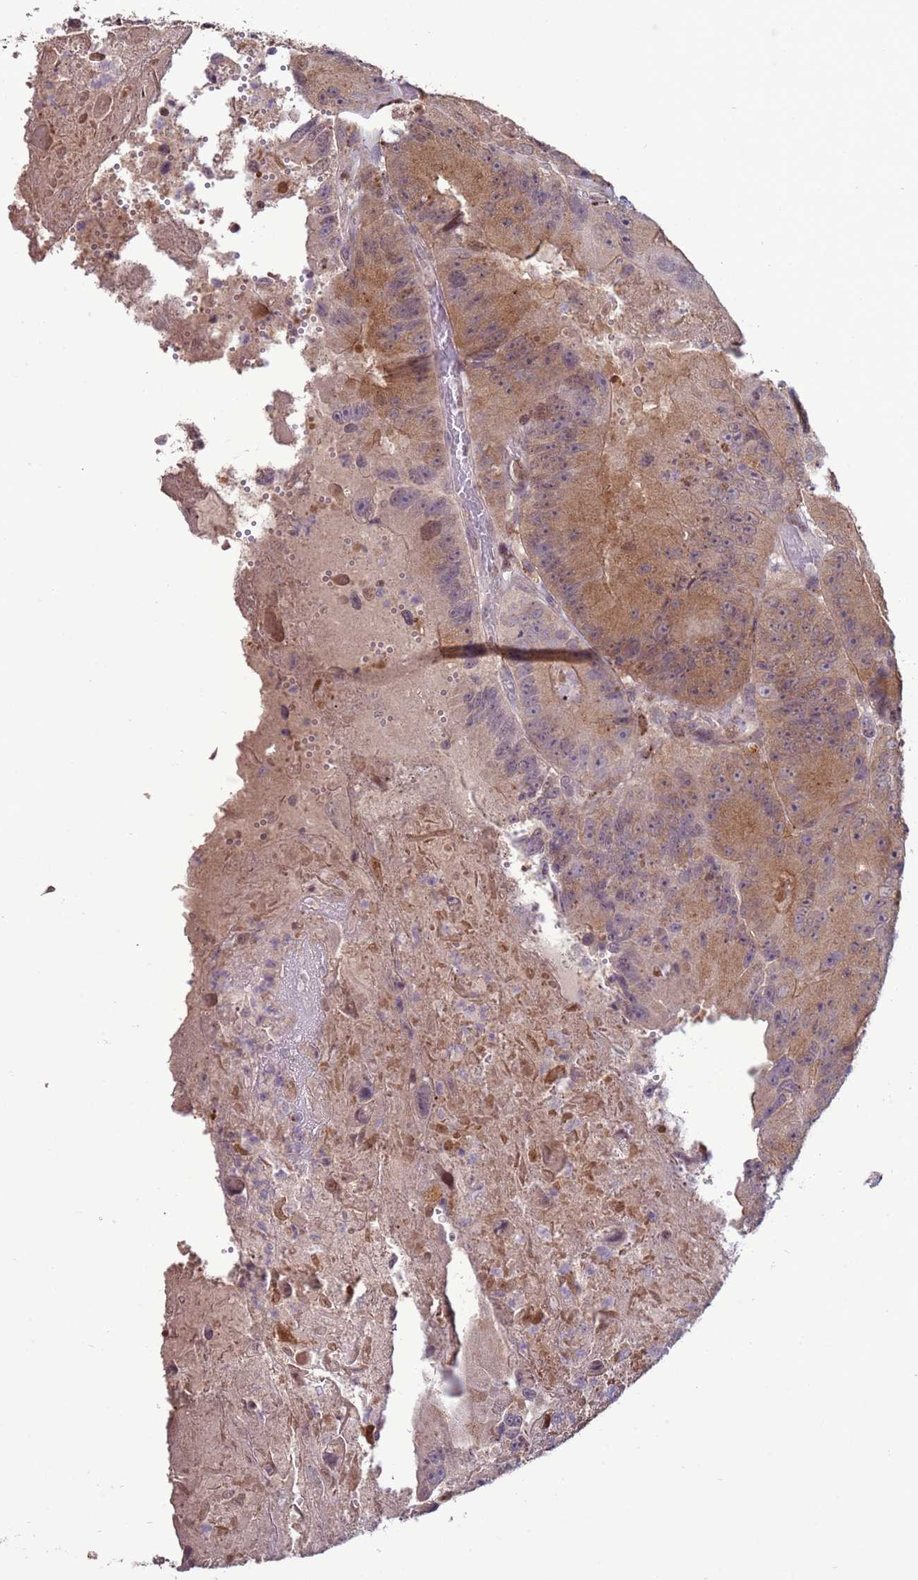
{"staining": {"intensity": "moderate", "quantity": "25%-75%", "location": "cytoplasmic/membranous"}, "tissue": "colorectal cancer", "cell_type": "Tumor cells", "image_type": "cancer", "snomed": [{"axis": "morphology", "description": "Adenocarcinoma, NOS"}, {"axis": "topography", "description": "Colon"}], "caption": "Immunohistochemistry of colorectal cancer exhibits medium levels of moderate cytoplasmic/membranous positivity in approximately 25%-75% of tumor cells.", "gene": "HGH1", "patient": {"sex": "female", "age": 86}}